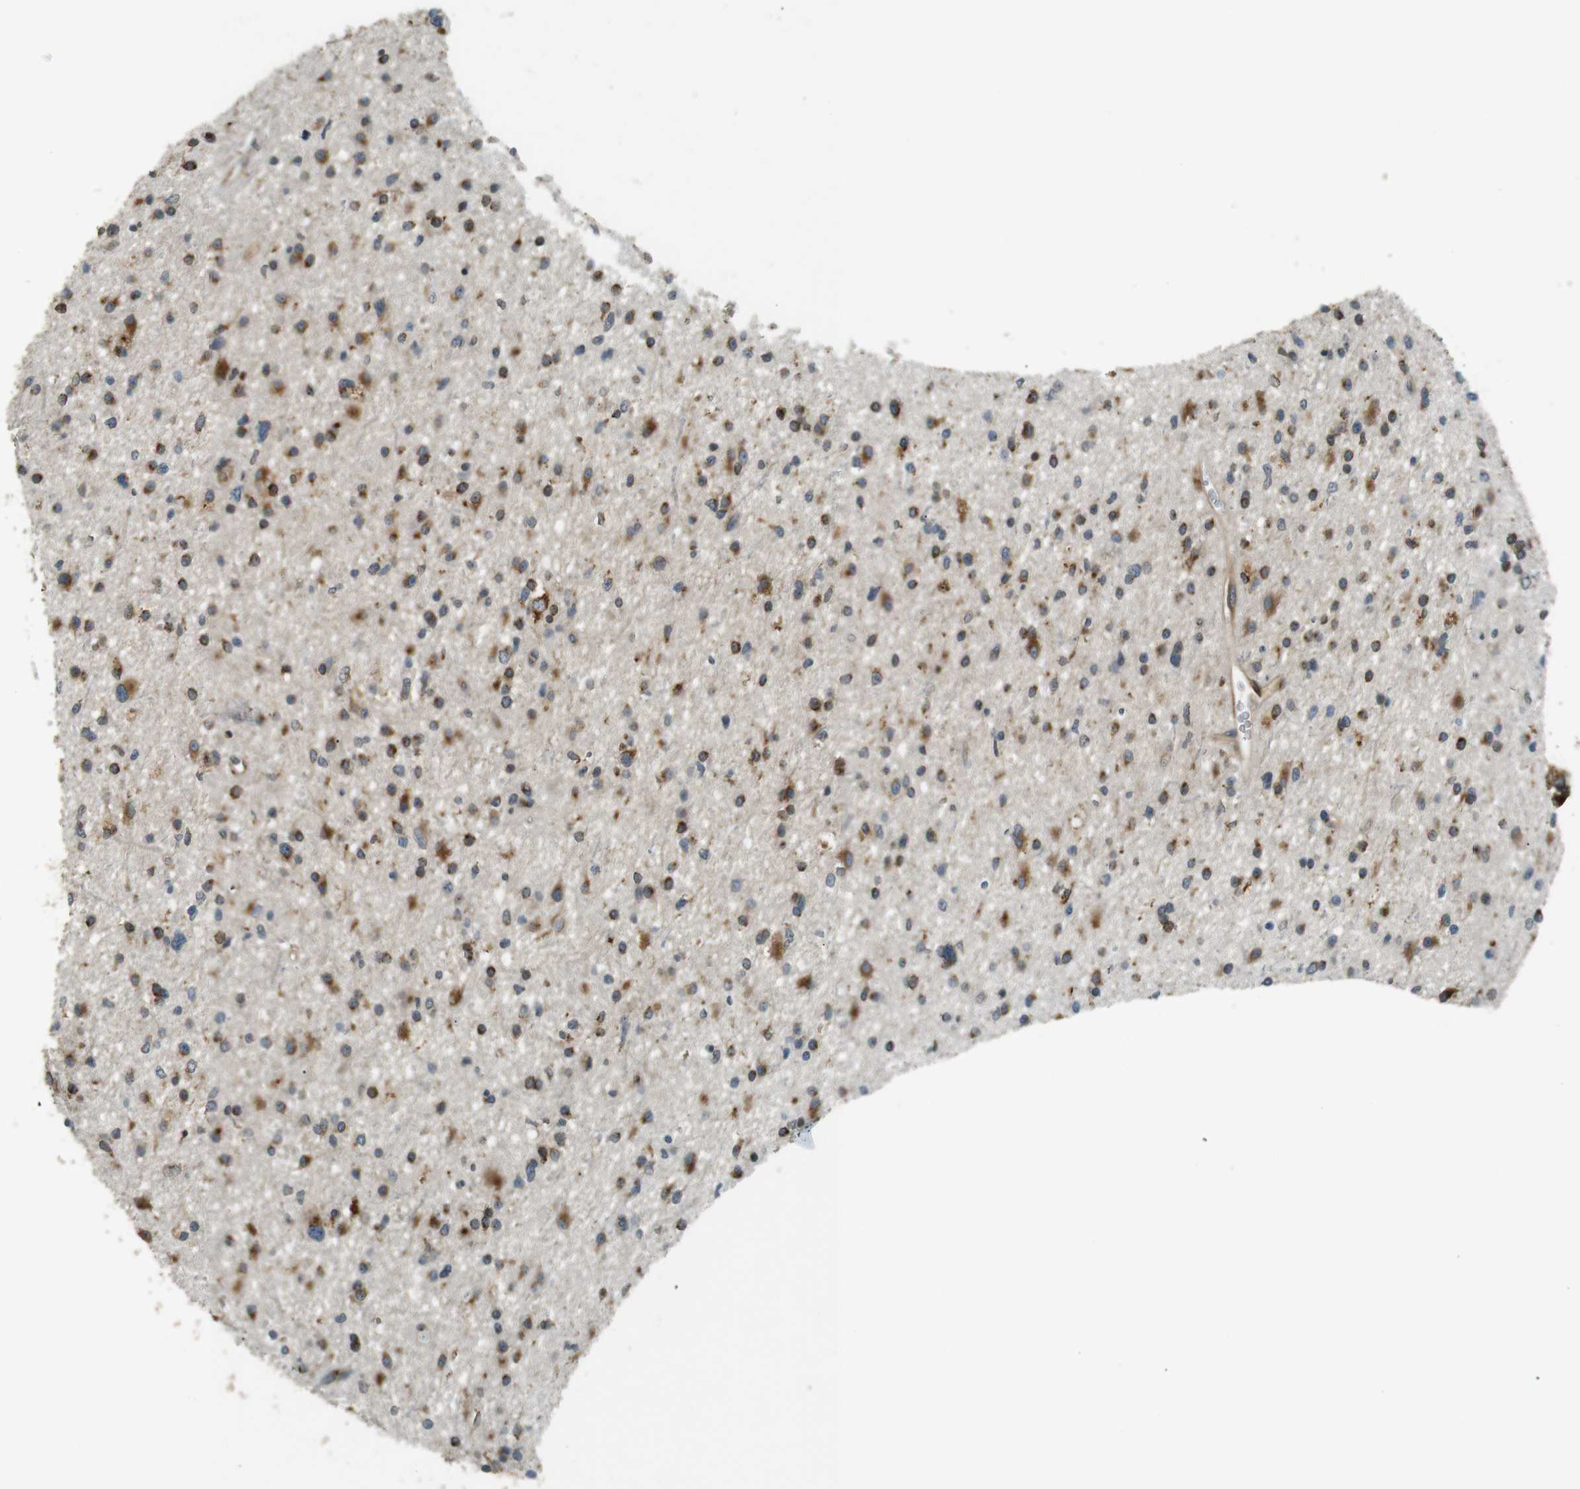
{"staining": {"intensity": "moderate", "quantity": "25%-75%", "location": "cytoplasmic/membranous"}, "tissue": "glioma", "cell_type": "Tumor cells", "image_type": "cancer", "snomed": [{"axis": "morphology", "description": "Glioma, malignant, High grade"}, {"axis": "topography", "description": "Brain"}], "caption": "Moderate cytoplasmic/membranous positivity is identified in approximately 25%-75% of tumor cells in malignant glioma (high-grade). (brown staining indicates protein expression, while blue staining denotes nuclei).", "gene": "TMED4", "patient": {"sex": "male", "age": 33}}